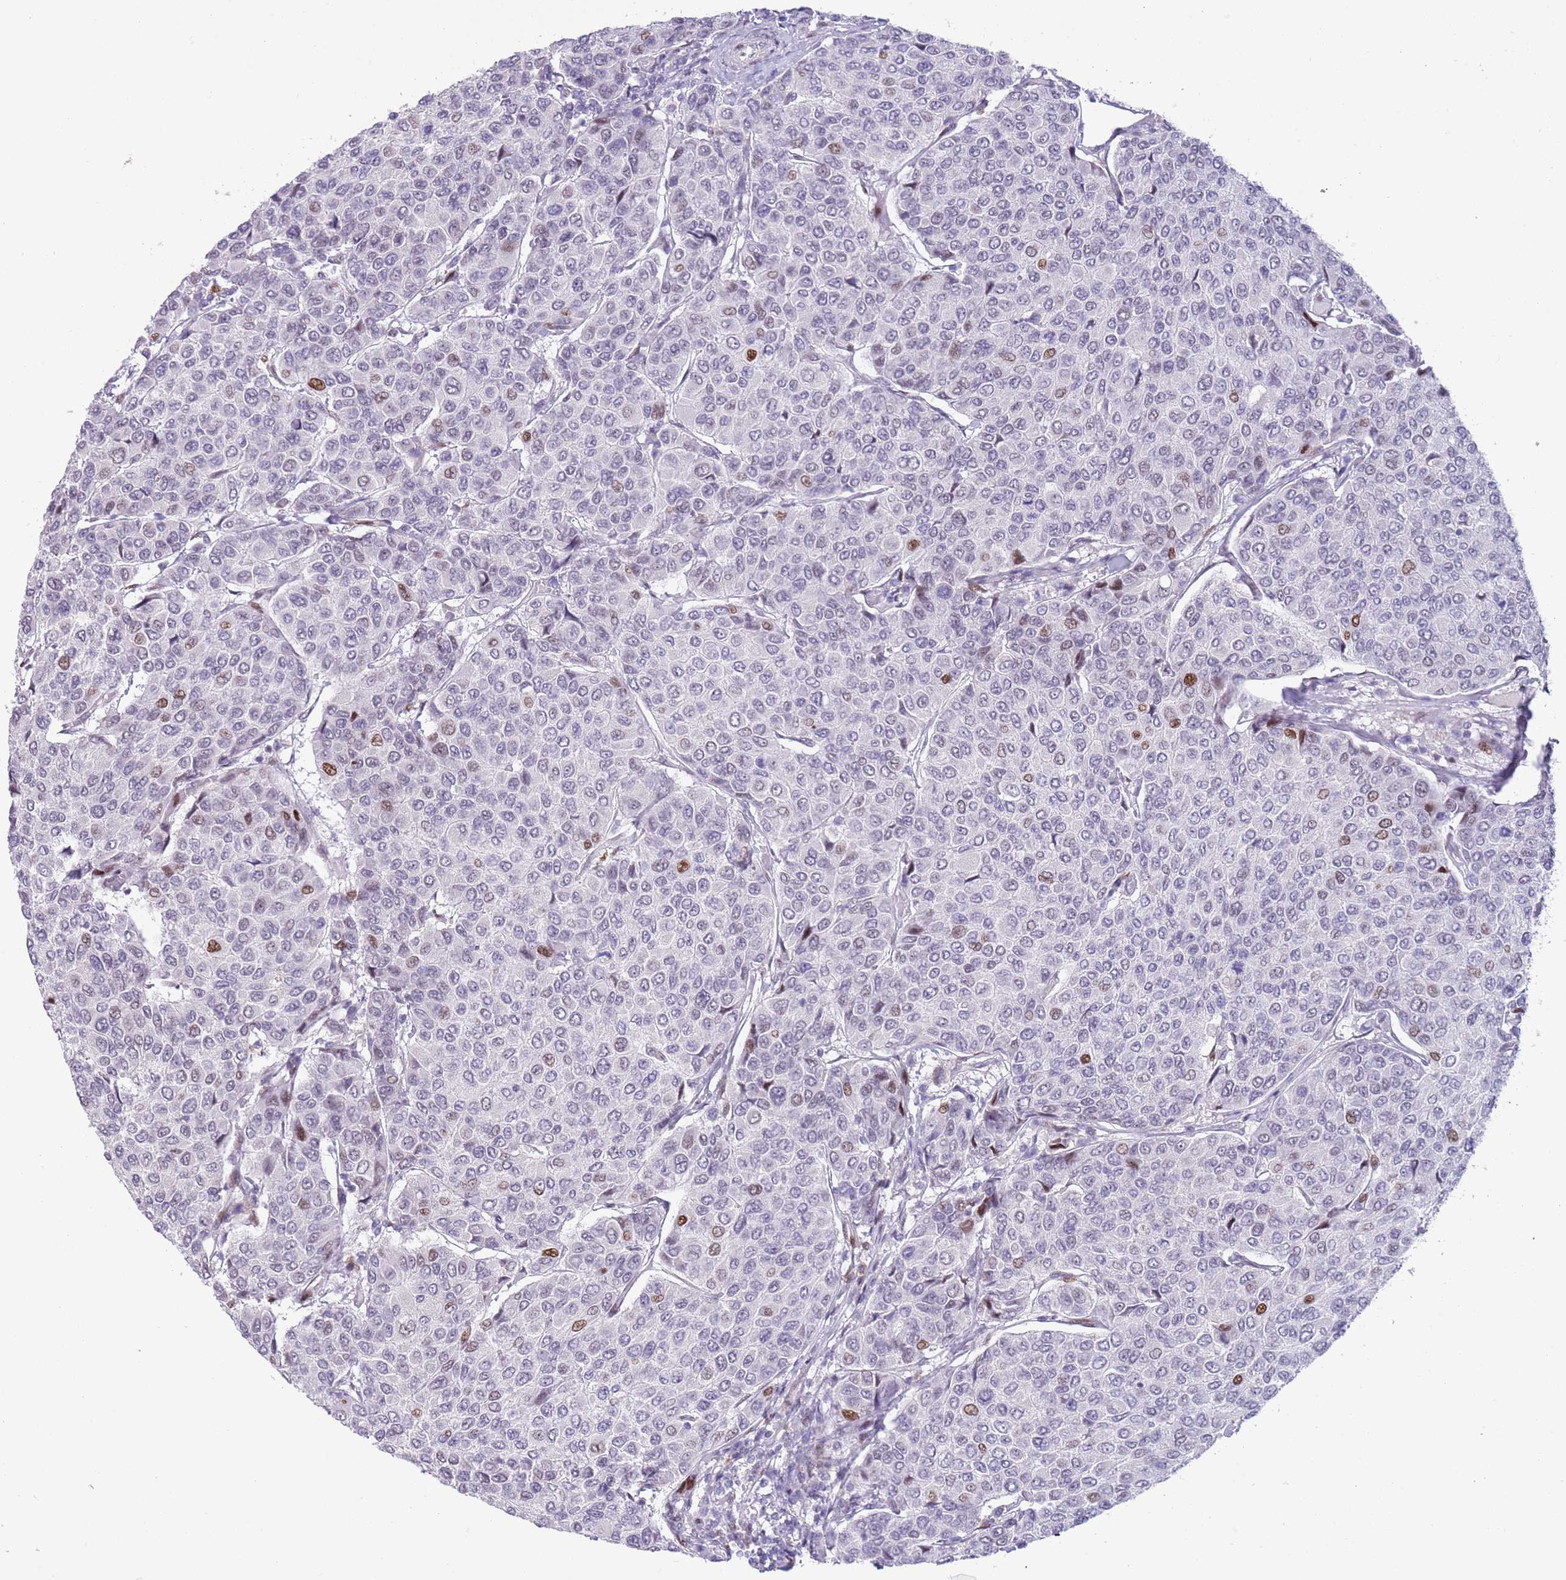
{"staining": {"intensity": "moderate", "quantity": "<25%", "location": "nuclear"}, "tissue": "breast cancer", "cell_type": "Tumor cells", "image_type": "cancer", "snomed": [{"axis": "morphology", "description": "Duct carcinoma"}, {"axis": "topography", "description": "Breast"}], "caption": "Immunohistochemistry image of neoplastic tissue: breast cancer stained using immunohistochemistry reveals low levels of moderate protein expression localized specifically in the nuclear of tumor cells, appearing as a nuclear brown color.", "gene": "ANO8", "patient": {"sex": "female", "age": 55}}